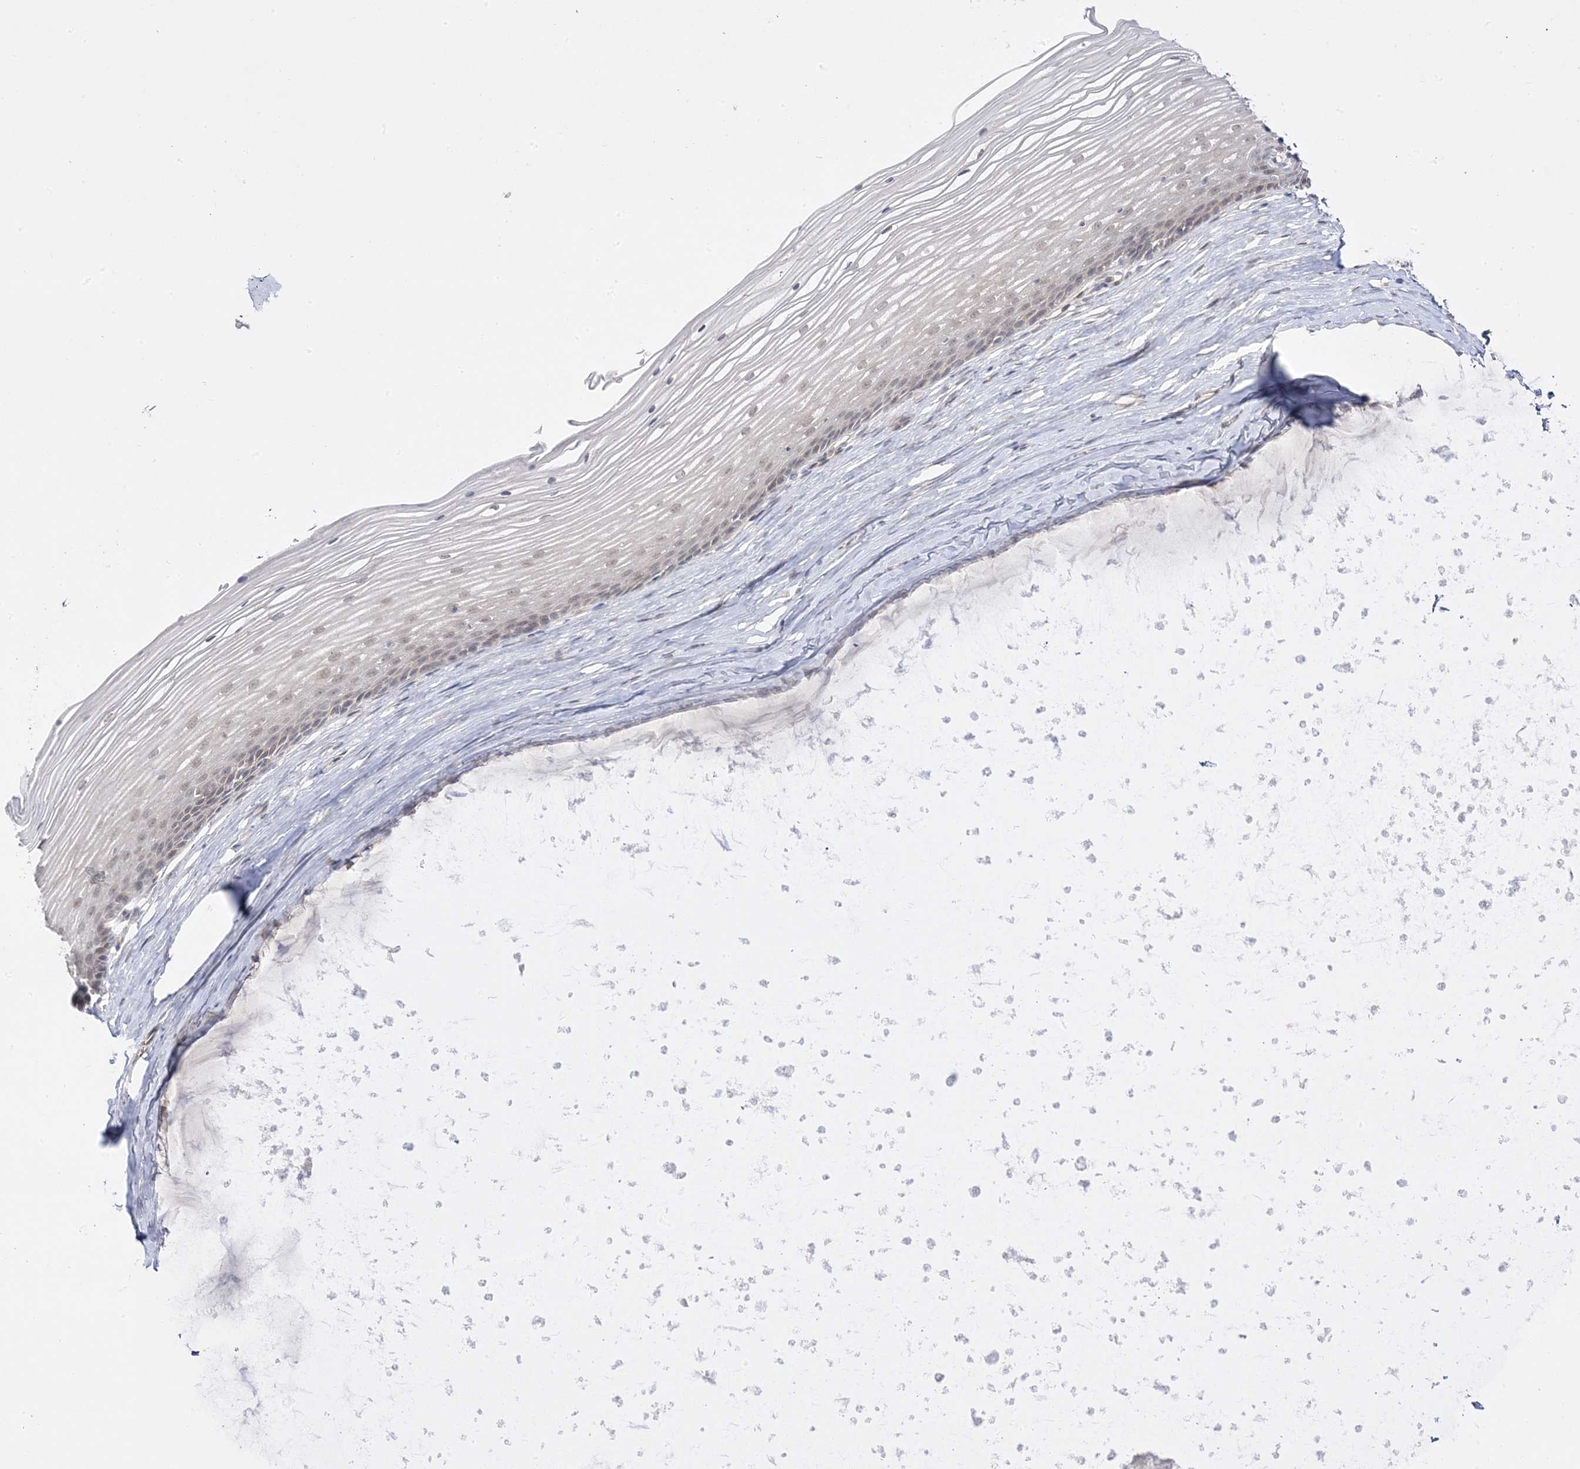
{"staining": {"intensity": "weak", "quantity": "25%-75%", "location": "nuclear"}, "tissue": "vagina", "cell_type": "Squamous epithelial cells", "image_type": "normal", "snomed": [{"axis": "morphology", "description": "Normal tissue, NOS"}, {"axis": "topography", "description": "Vagina"}, {"axis": "topography", "description": "Cervix"}], "caption": "An image of human vagina stained for a protein demonstrates weak nuclear brown staining in squamous epithelial cells. (IHC, brightfield microscopy, high magnification).", "gene": "C2CD2", "patient": {"sex": "female", "age": 40}}